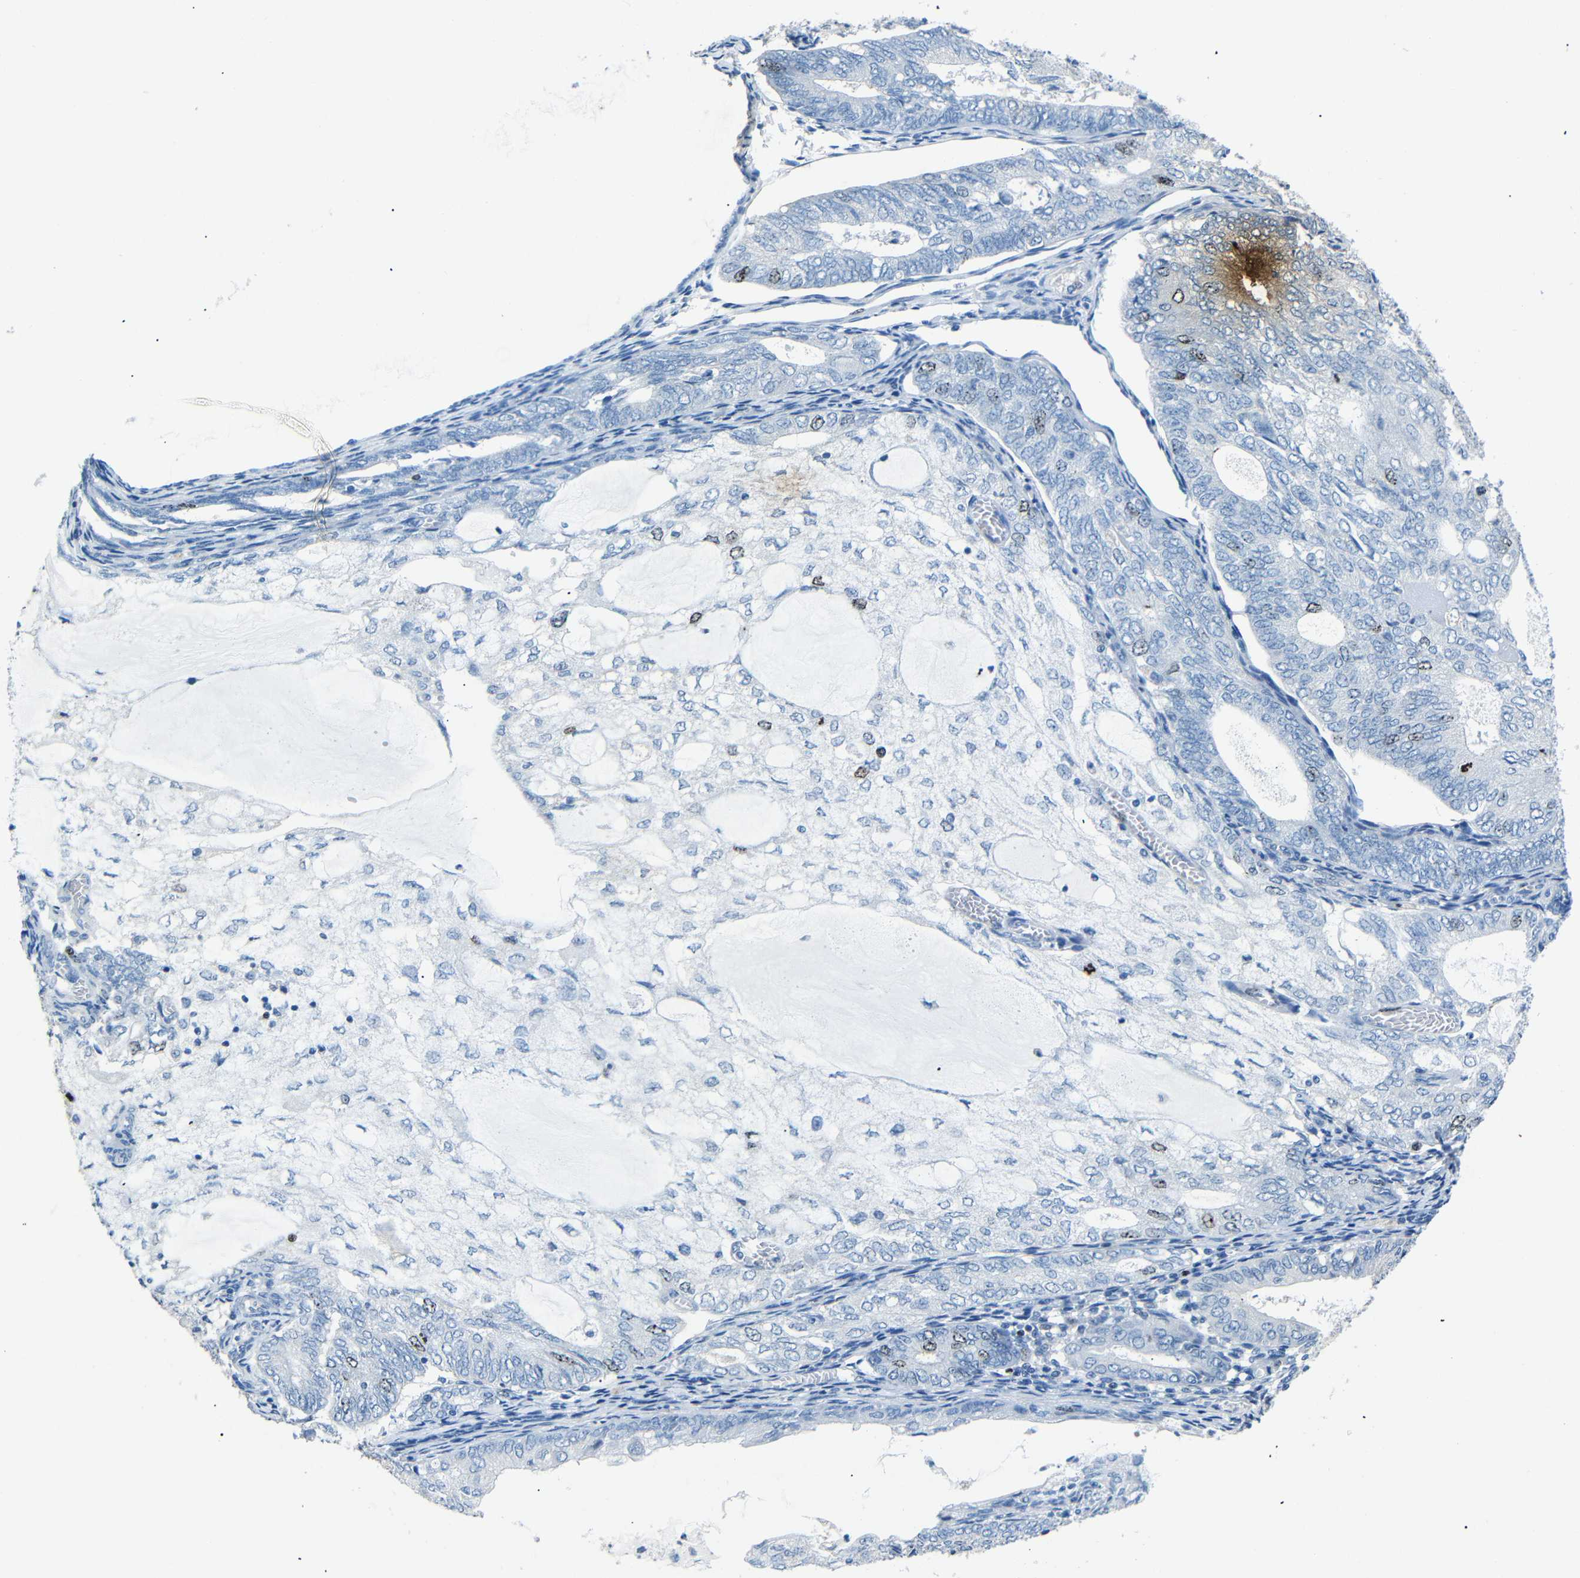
{"staining": {"intensity": "weak", "quantity": "<25%", "location": "nuclear"}, "tissue": "endometrial cancer", "cell_type": "Tumor cells", "image_type": "cancer", "snomed": [{"axis": "morphology", "description": "Adenocarcinoma, NOS"}, {"axis": "topography", "description": "Endometrium"}], "caption": "A photomicrograph of endometrial adenocarcinoma stained for a protein displays no brown staining in tumor cells.", "gene": "INCENP", "patient": {"sex": "female", "age": 81}}